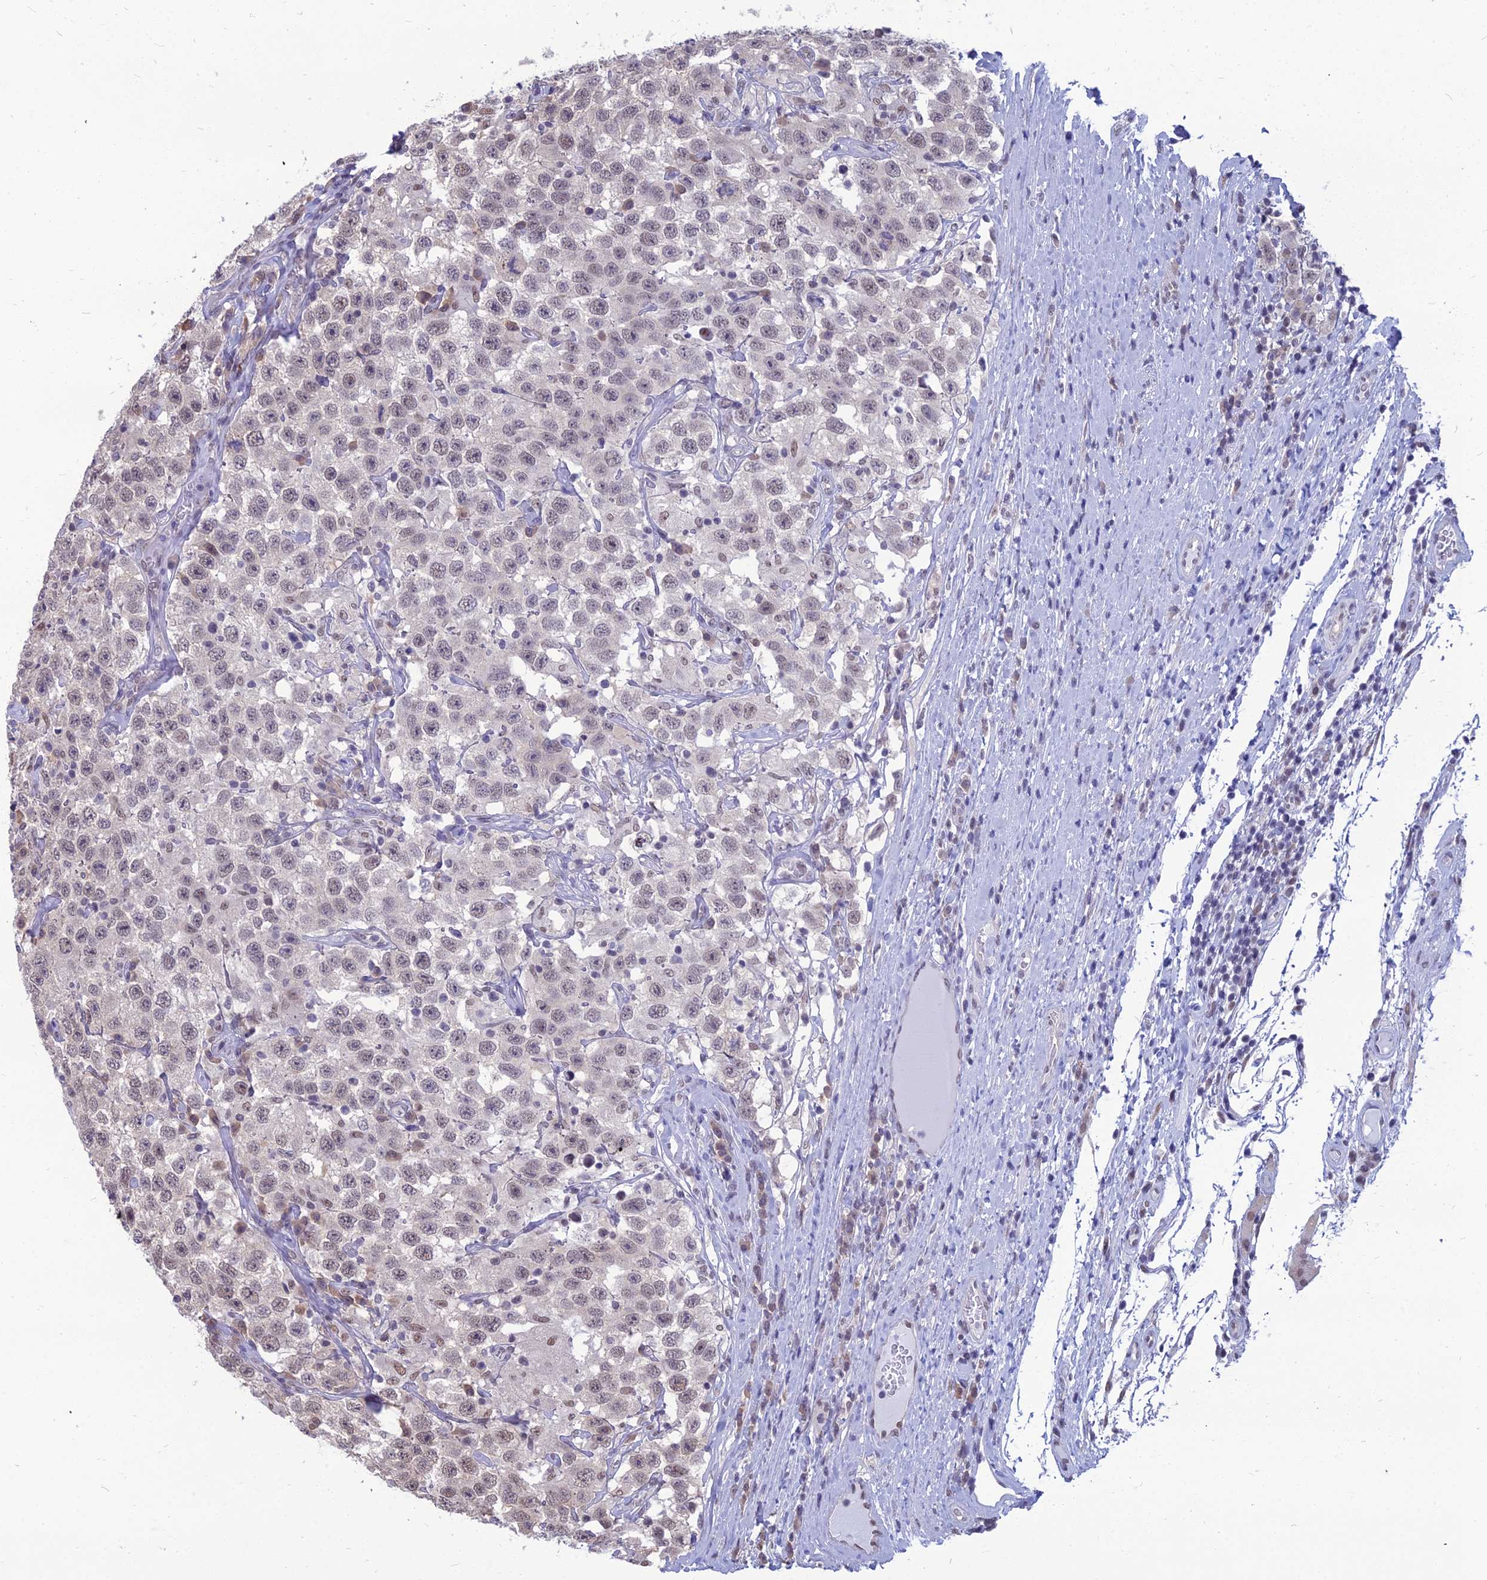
{"staining": {"intensity": "weak", "quantity": "<25%", "location": "nuclear"}, "tissue": "testis cancer", "cell_type": "Tumor cells", "image_type": "cancer", "snomed": [{"axis": "morphology", "description": "Seminoma, NOS"}, {"axis": "topography", "description": "Testis"}], "caption": "Human testis cancer (seminoma) stained for a protein using IHC reveals no staining in tumor cells.", "gene": "SRSF7", "patient": {"sex": "male", "age": 41}}